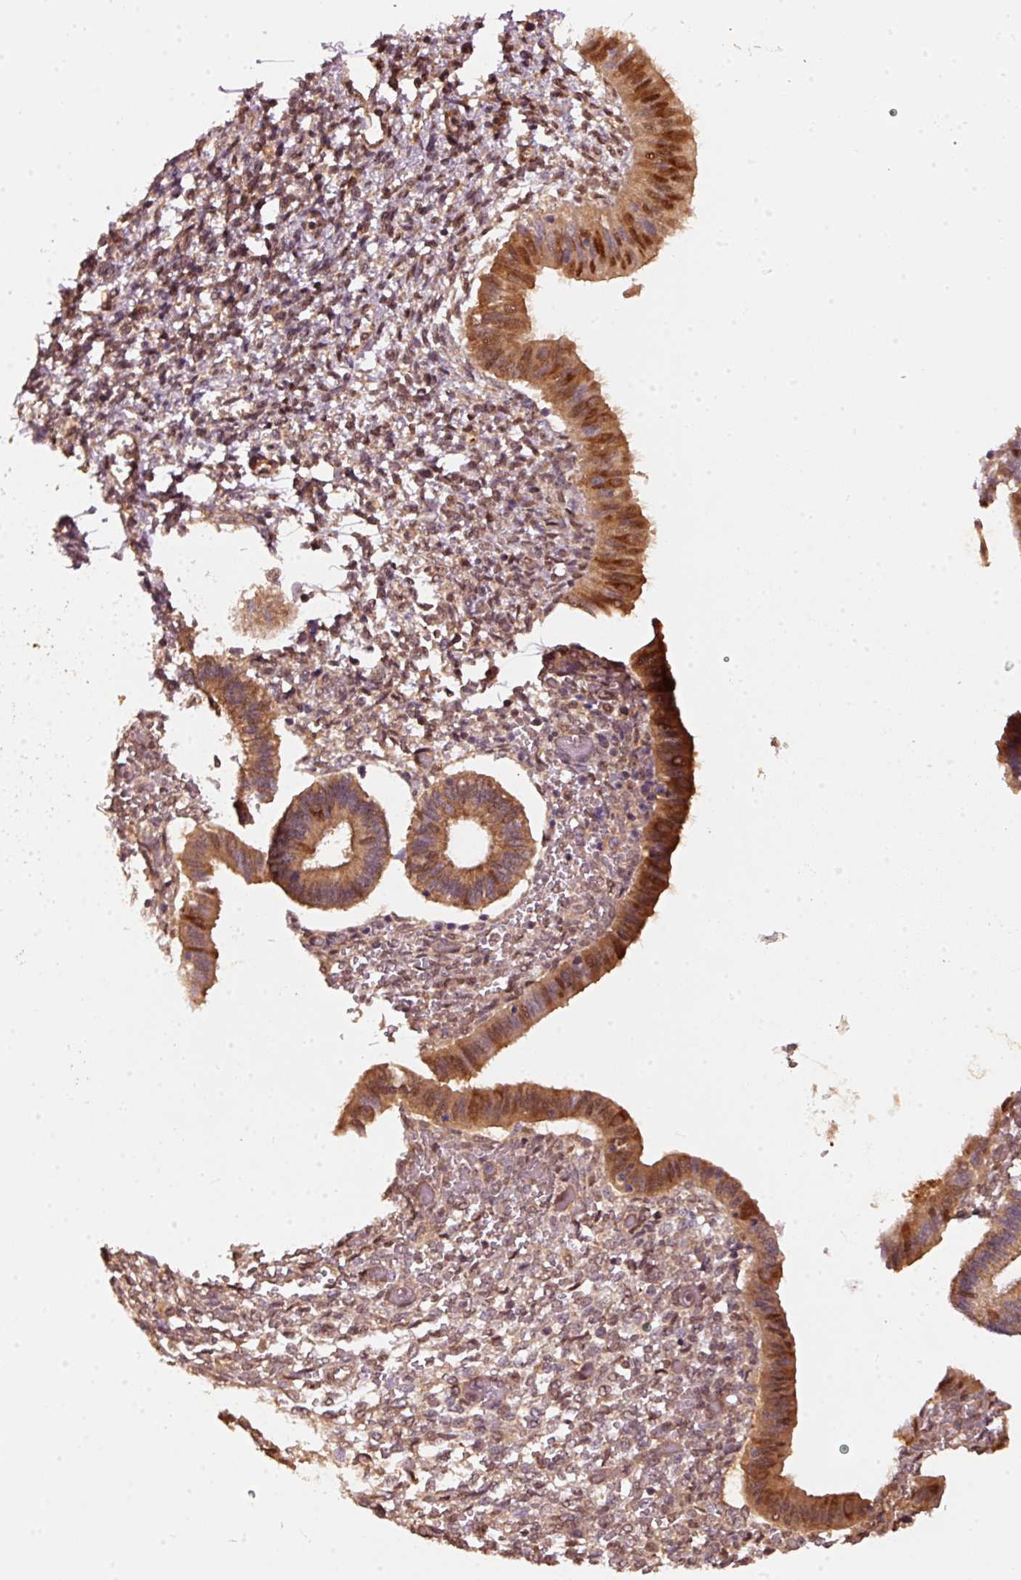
{"staining": {"intensity": "moderate", "quantity": "25%-75%", "location": "cytoplasmic/membranous"}, "tissue": "endometrium", "cell_type": "Cells in endometrial stroma", "image_type": "normal", "snomed": [{"axis": "morphology", "description": "Normal tissue, NOS"}, {"axis": "topography", "description": "Endometrium"}], "caption": "Immunohistochemical staining of benign human endometrium reveals medium levels of moderate cytoplasmic/membranous expression in approximately 25%-75% of cells in endometrial stroma.", "gene": "STAU1", "patient": {"sex": "female", "age": 25}}